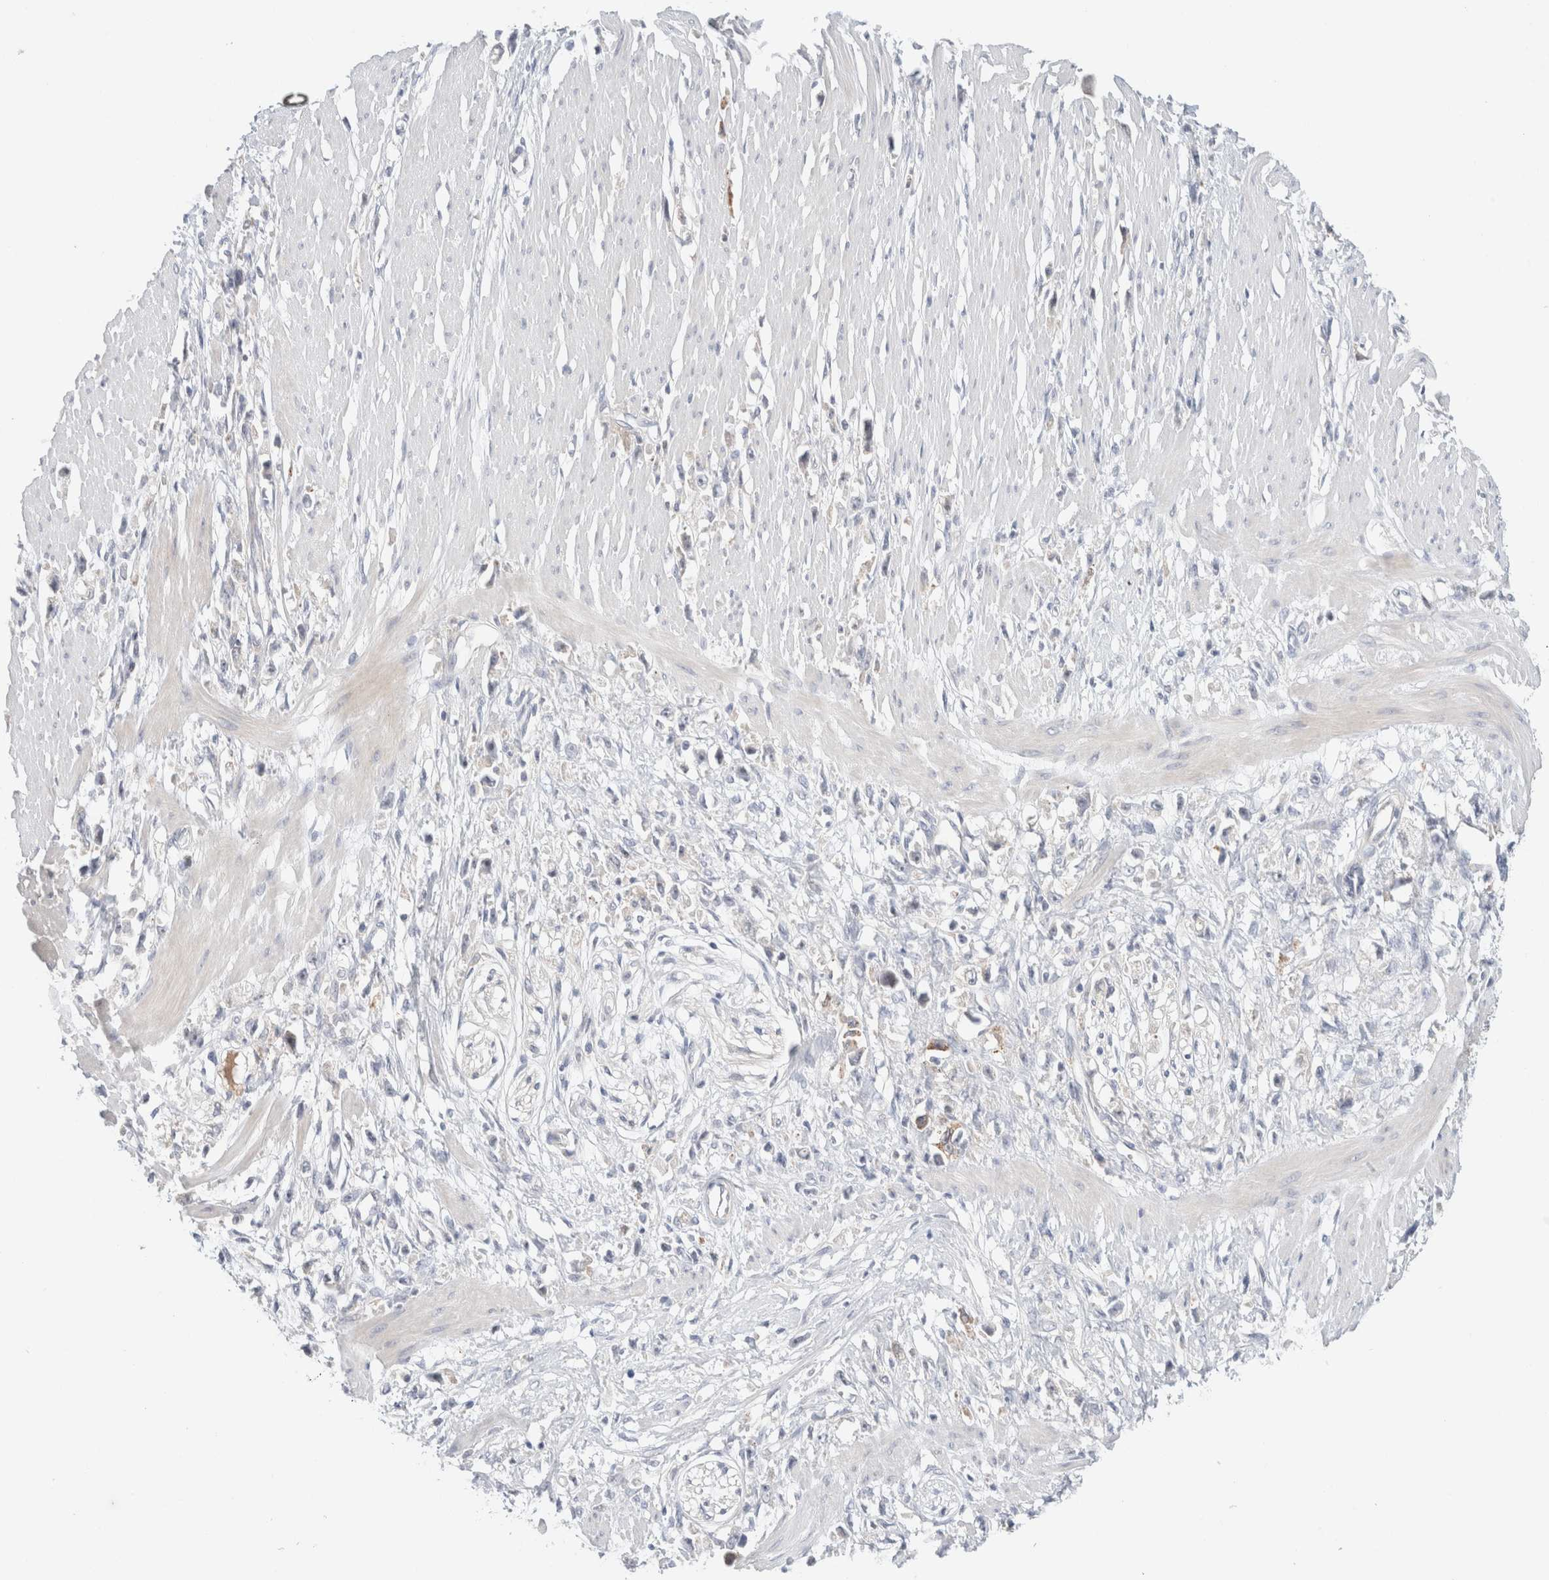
{"staining": {"intensity": "negative", "quantity": "none", "location": "none"}, "tissue": "stomach cancer", "cell_type": "Tumor cells", "image_type": "cancer", "snomed": [{"axis": "morphology", "description": "Adenocarcinoma, NOS"}, {"axis": "topography", "description": "Stomach"}], "caption": "Immunohistochemistry of stomach adenocarcinoma demonstrates no expression in tumor cells.", "gene": "SDR16C5", "patient": {"sex": "female", "age": 59}}